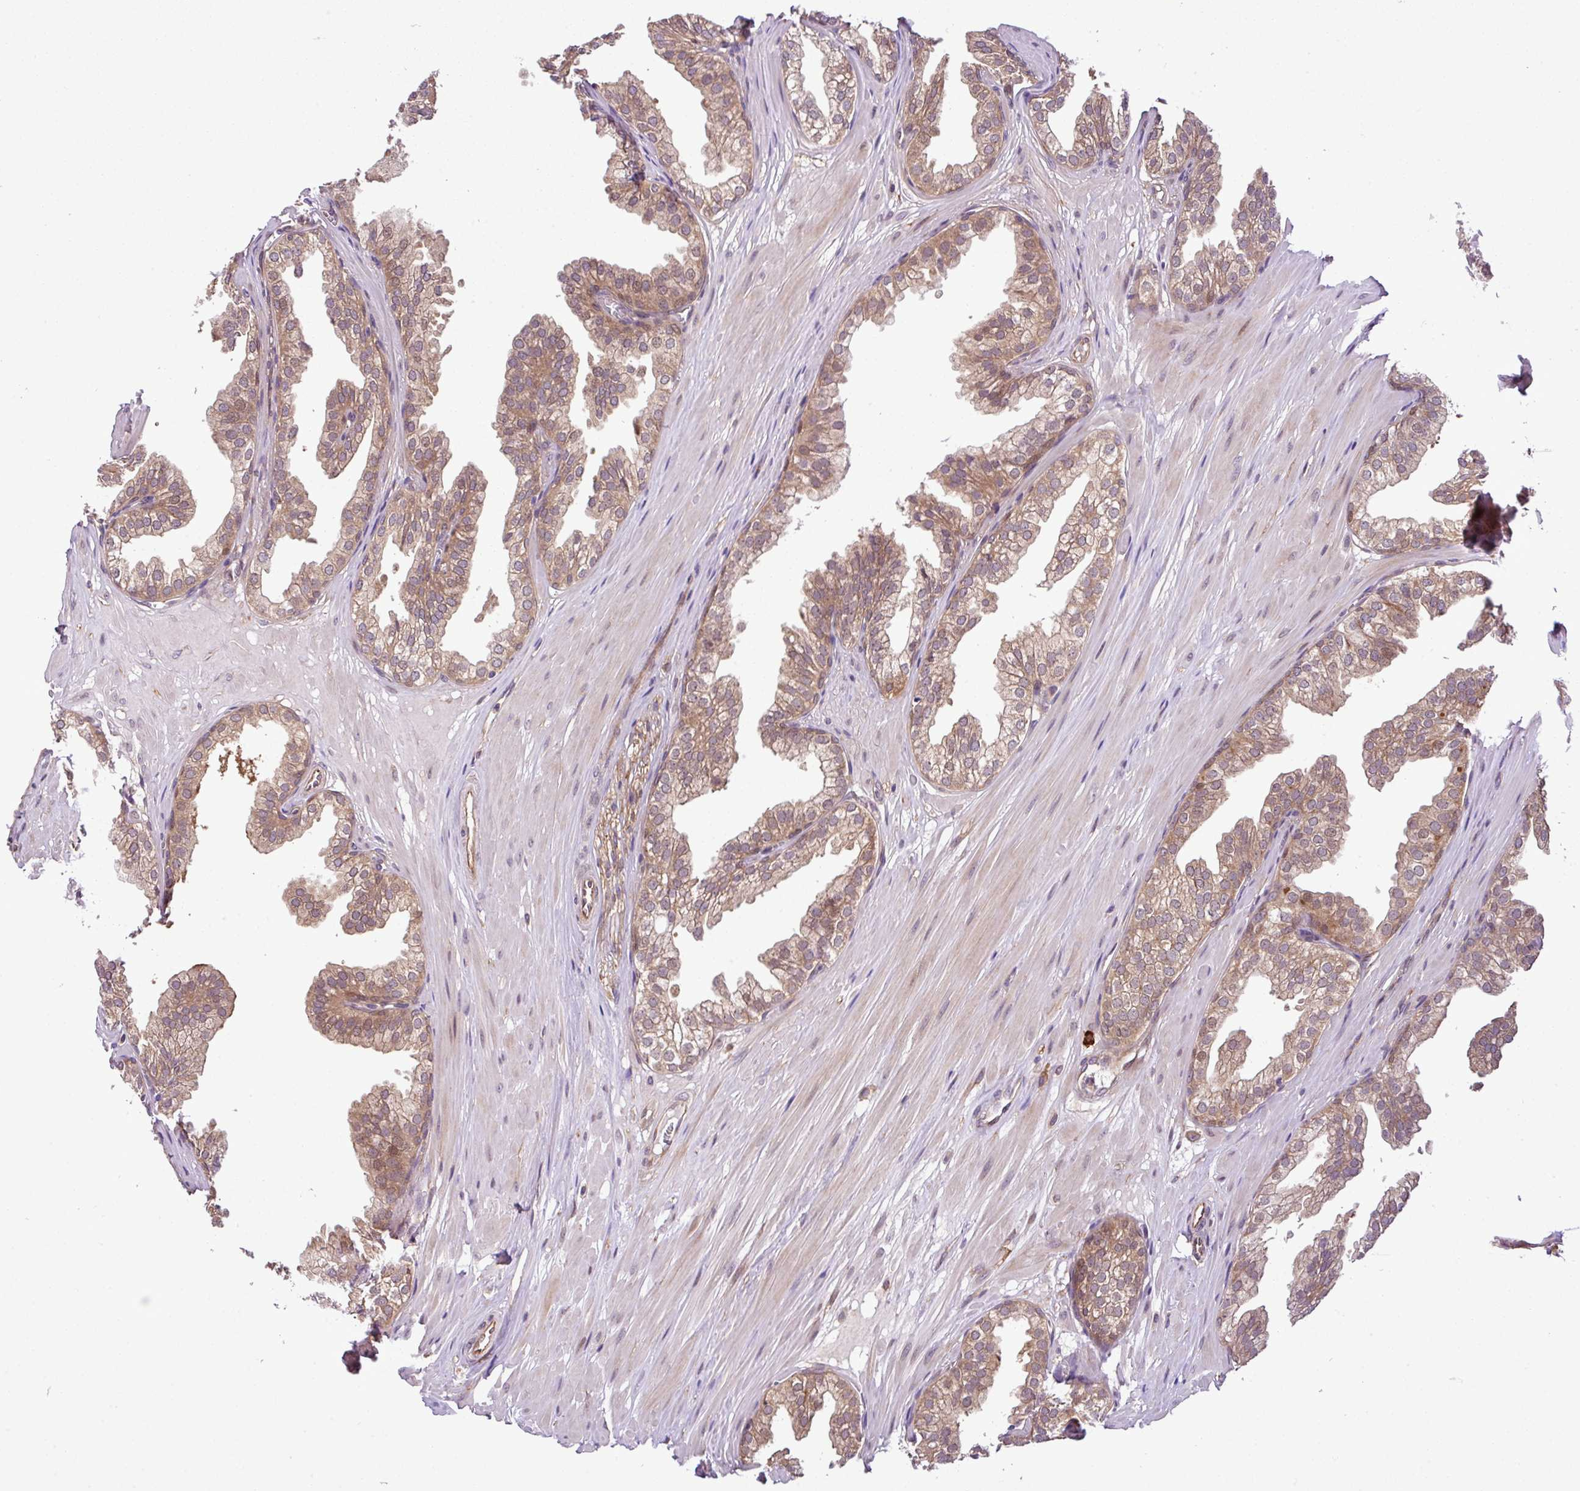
{"staining": {"intensity": "moderate", "quantity": ">75%", "location": "cytoplasmic/membranous"}, "tissue": "prostate", "cell_type": "Glandular cells", "image_type": "normal", "snomed": [{"axis": "morphology", "description": "Normal tissue, NOS"}, {"axis": "topography", "description": "Prostate"}, {"axis": "topography", "description": "Peripheral nerve tissue"}], "caption": "Moderate cytoplasmic/membranous expression is seen in approximately >75% of glandular cells in benign prostate. The protein of interest is stained brown, and the nuclei are stained in blue (DAB IHC with brightfield microscopy, high magnification).", "gene": "DLGAP4", "patient": {"sex": "male", "age": 55}}